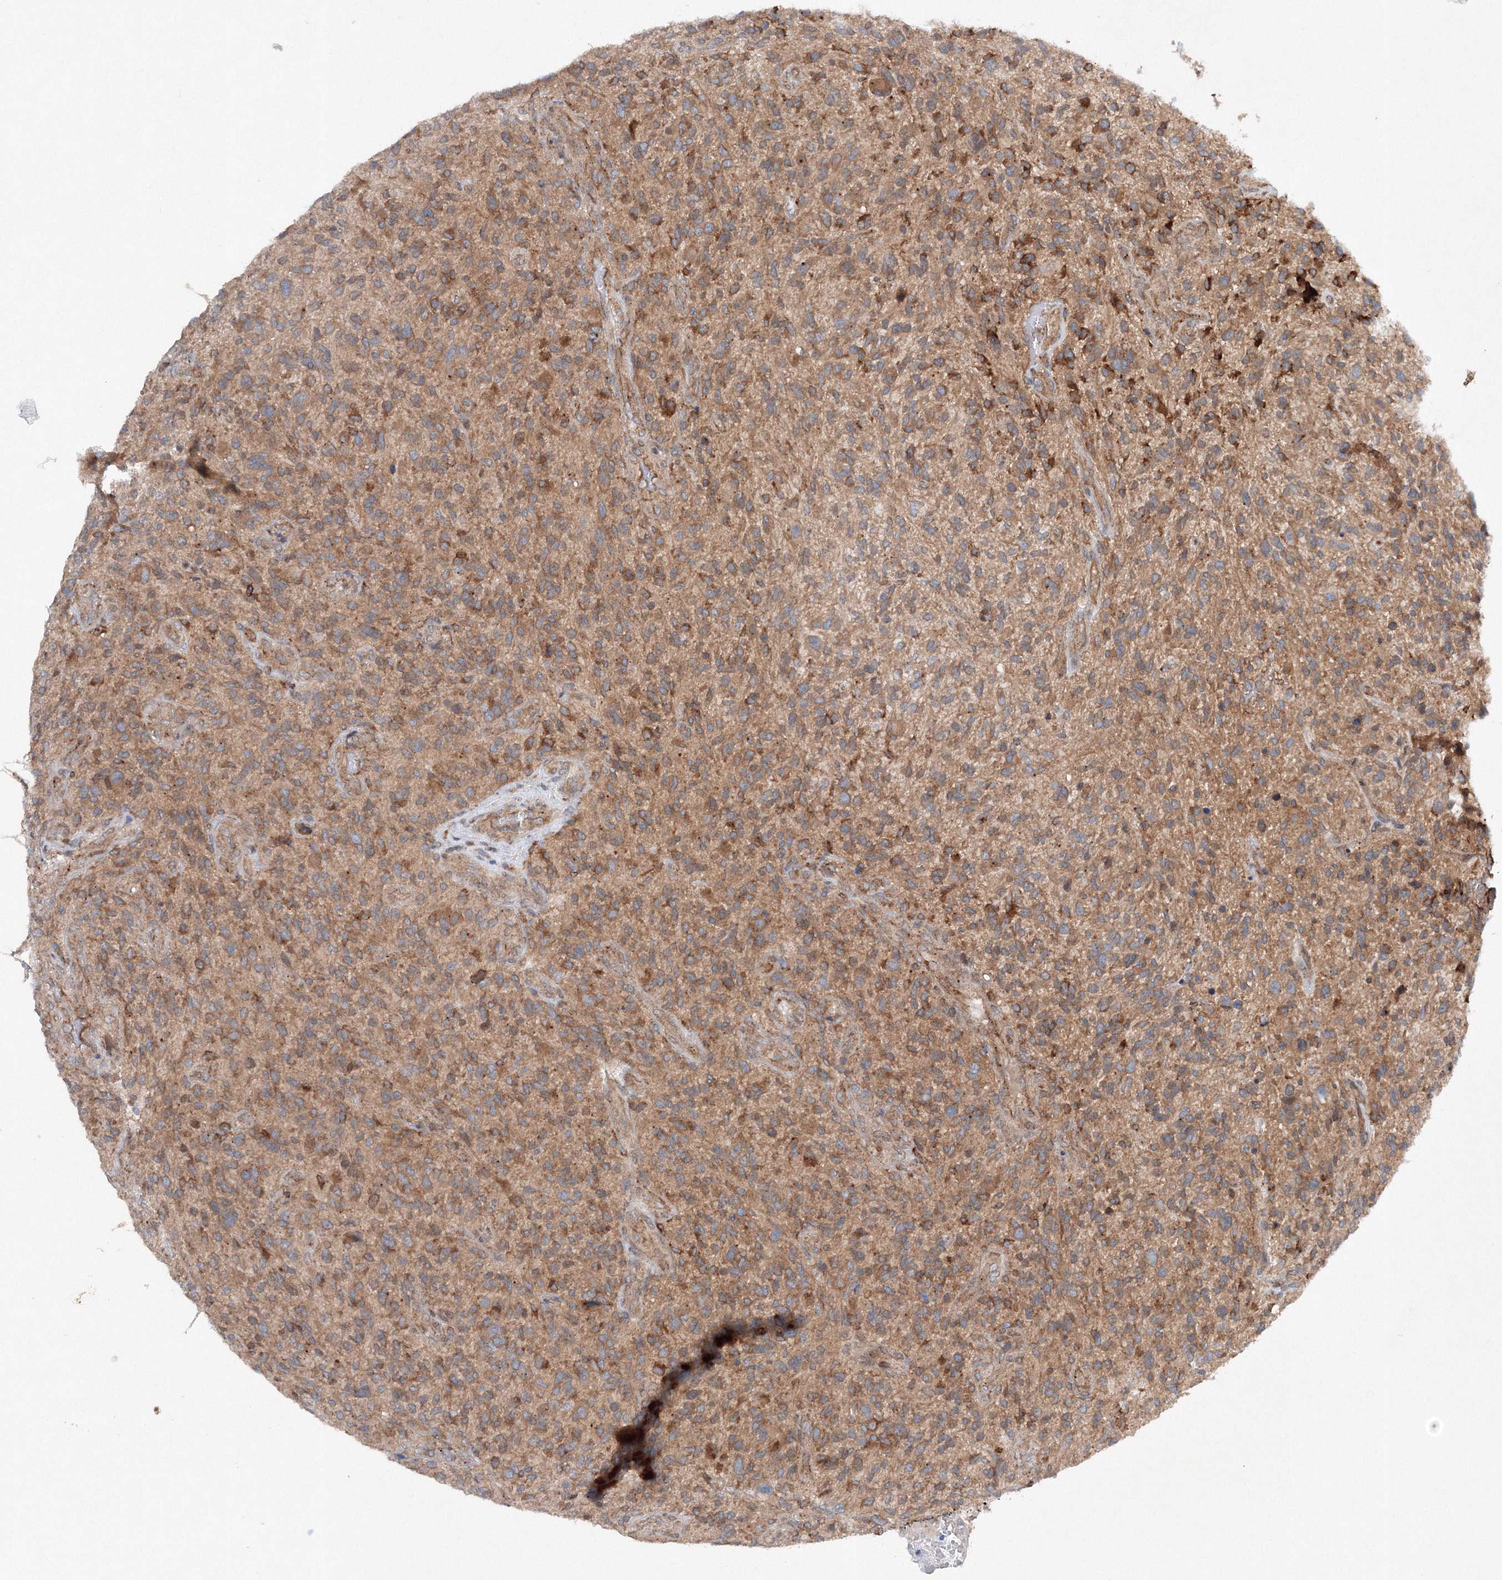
{"staining": {"intensity": "moderate", "quantity": ">75%", "location": "cytoplasmic/membranous"}, "tissue": "glioma", "cell_type": "Tumor cells", "image_type": "cancer", "snomed": [{"axis": "morphology", "description": "Glioma, malignant, High grade"}, {"axis": "topography", "description": "Brain"}], "caption": "Malignant high-grade glioma stained for a protein displays moderate cytoplasmic/membranous positivity in tumor cells.", "gene": "SLC36A1", "patient": {"sex": "male", "age": 47}}